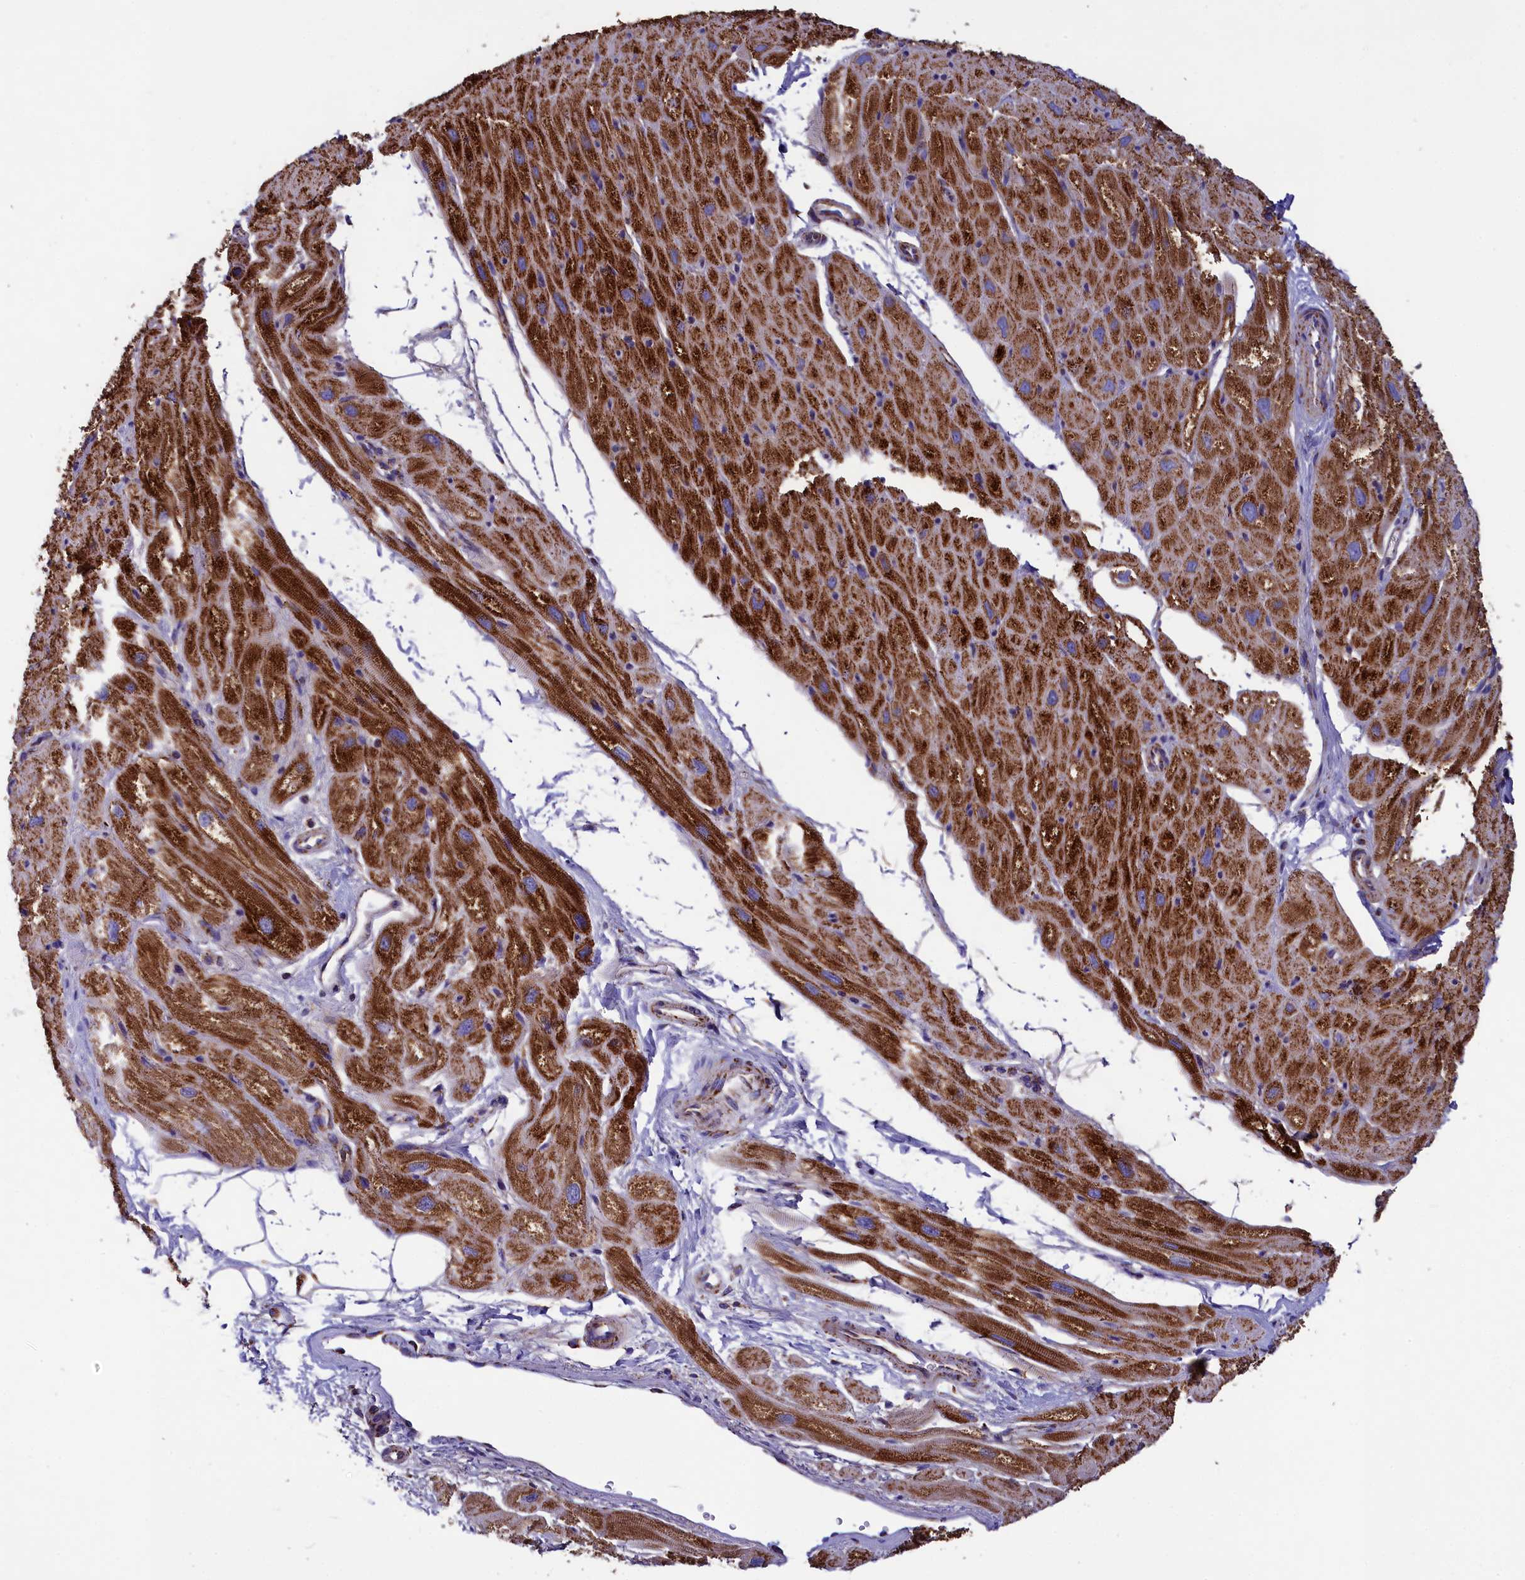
{"staining": {"intensity": "strong", "quantity": ">75%", "location": "cytoplasmic/membranous"}, "tissue": "heart muscle", "cell_type": "Cardiomyocytes", "image_type": "normal", "snomed": [{"axis": "morphology", "description": "Normal tissue, NOS"}, {"axis": "topography", "description": "Heart"}], "caption": "Heart muscle stained with a brown dye demonstrates strong cytoplasmic/membranous positive staining in approximately >75% of cardiomyocytes.", "gene": "SLC39A3", "patient": {"sex": "male", "age": 50}}